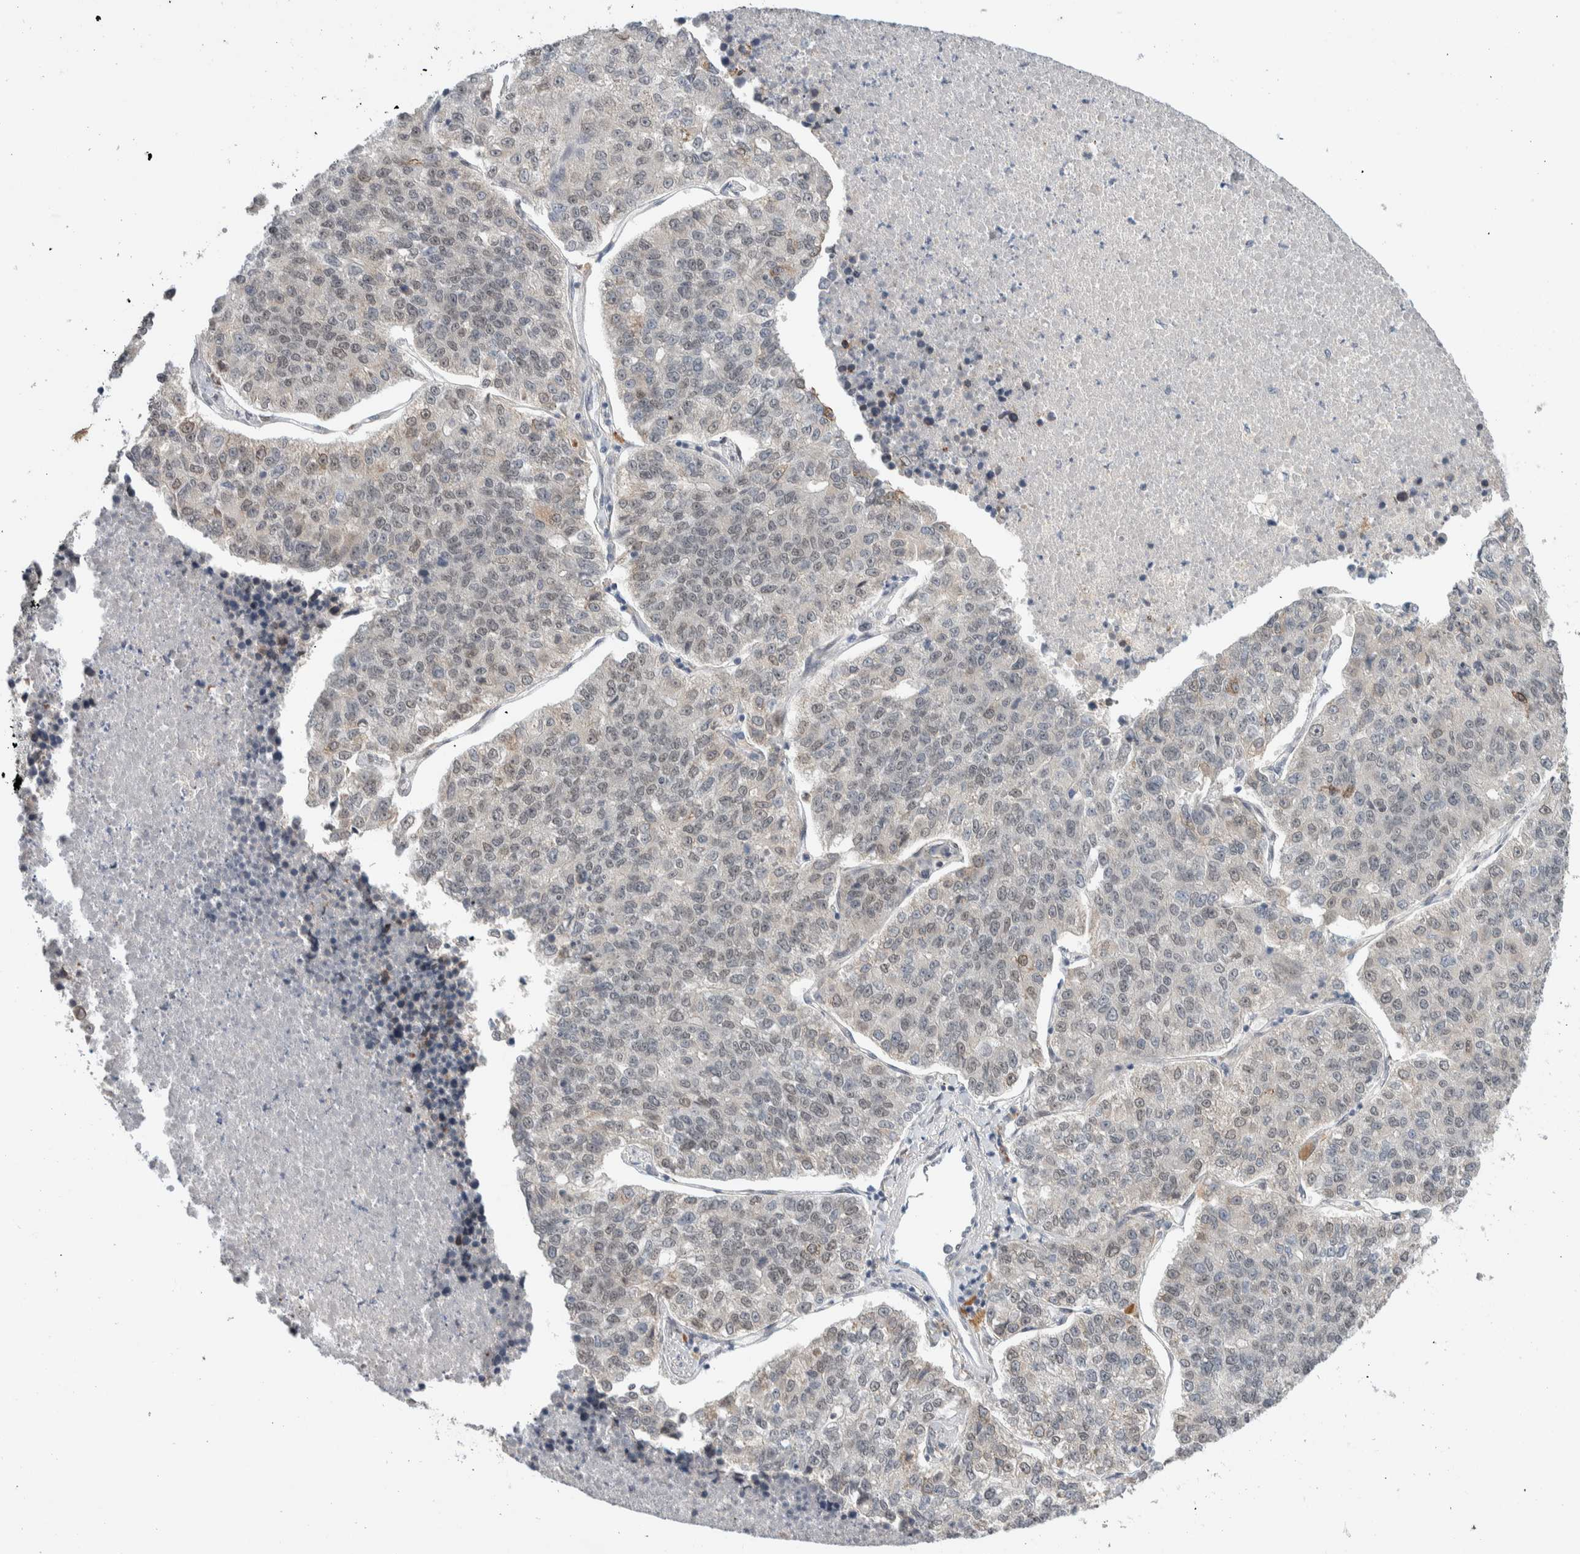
{"staining": {"intensity": "weak", "quantity": "<25%", "location": "nuclear"}, "tissue": "lung cancer", "cell_type": "Tumor cells", "image_type": "cancer", "snomed": [{"axis": "morphology", "description": "Adenocarcinoma, NOS"}, {"axis": "topography", "description": "Lung"}], "caption": "An IHC micrograph of lung adenocarcinoma is shown. There is no staining in tumor cells of lung adenocarcinoma.", "gene": "TNRC18", "patient": {"sex": "male", "age": 49}}